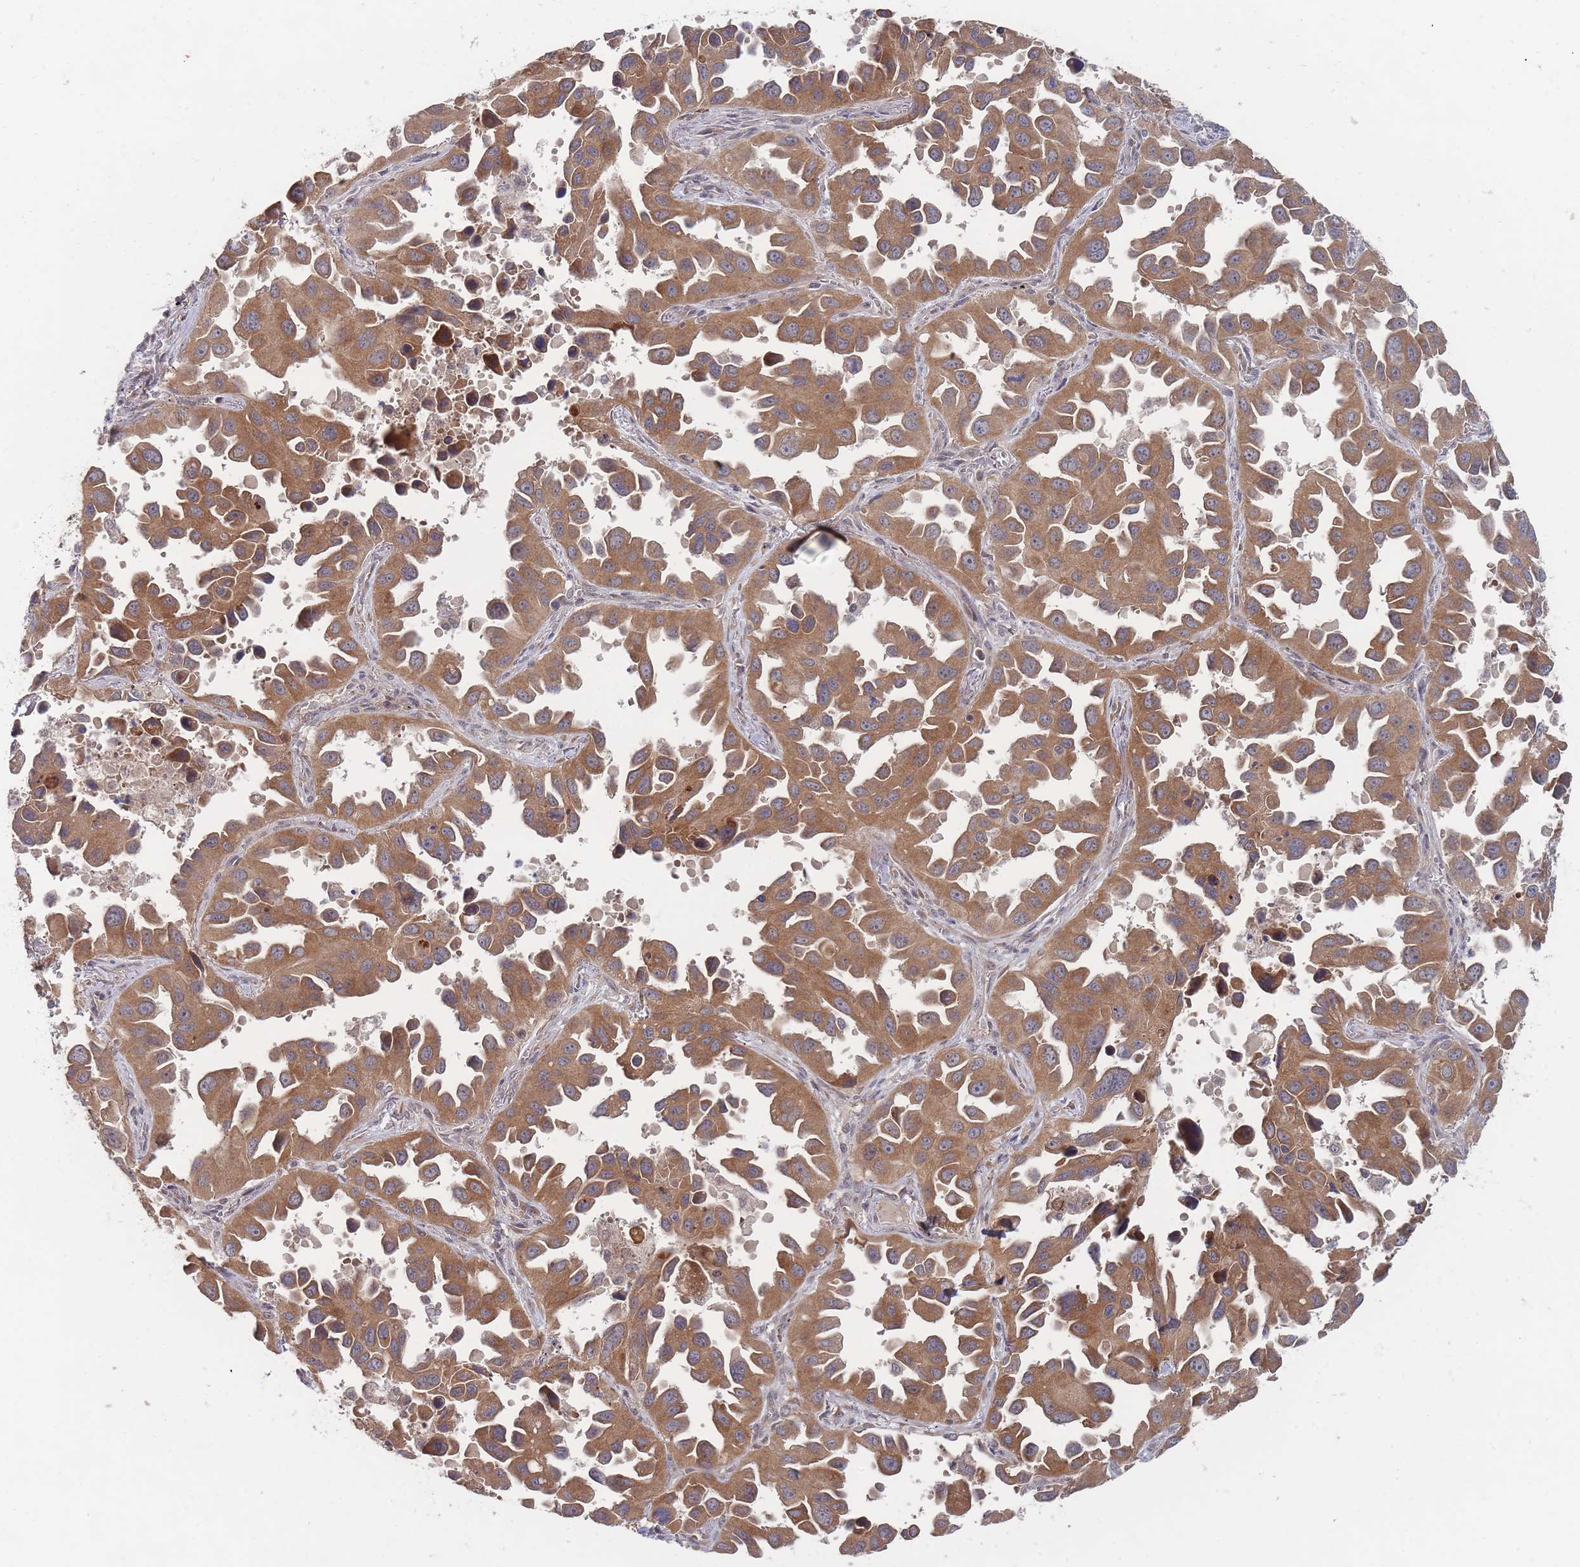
{"staining": {"intensity": "moderate", "quantity": ">75%", "location": "cytoplasmic/membranous"}, "tissue": "lung cancer", "cell_type": "Tumor cells", "image_type": "cancer", "snomed": [{"axis": "morphology", "description": "Adenocarcinoma, NOS"}, {"axis": "topography", "description": "Lung"}], "caption": "There is medium levels of moderate cytoplasmic/membranous expression in tumor cells of lung cancer, as demonstrated by immunohistochemical staining (brown color).", "gene": "SLC35F5", "patient": {"sex": "male", "age": 66}}